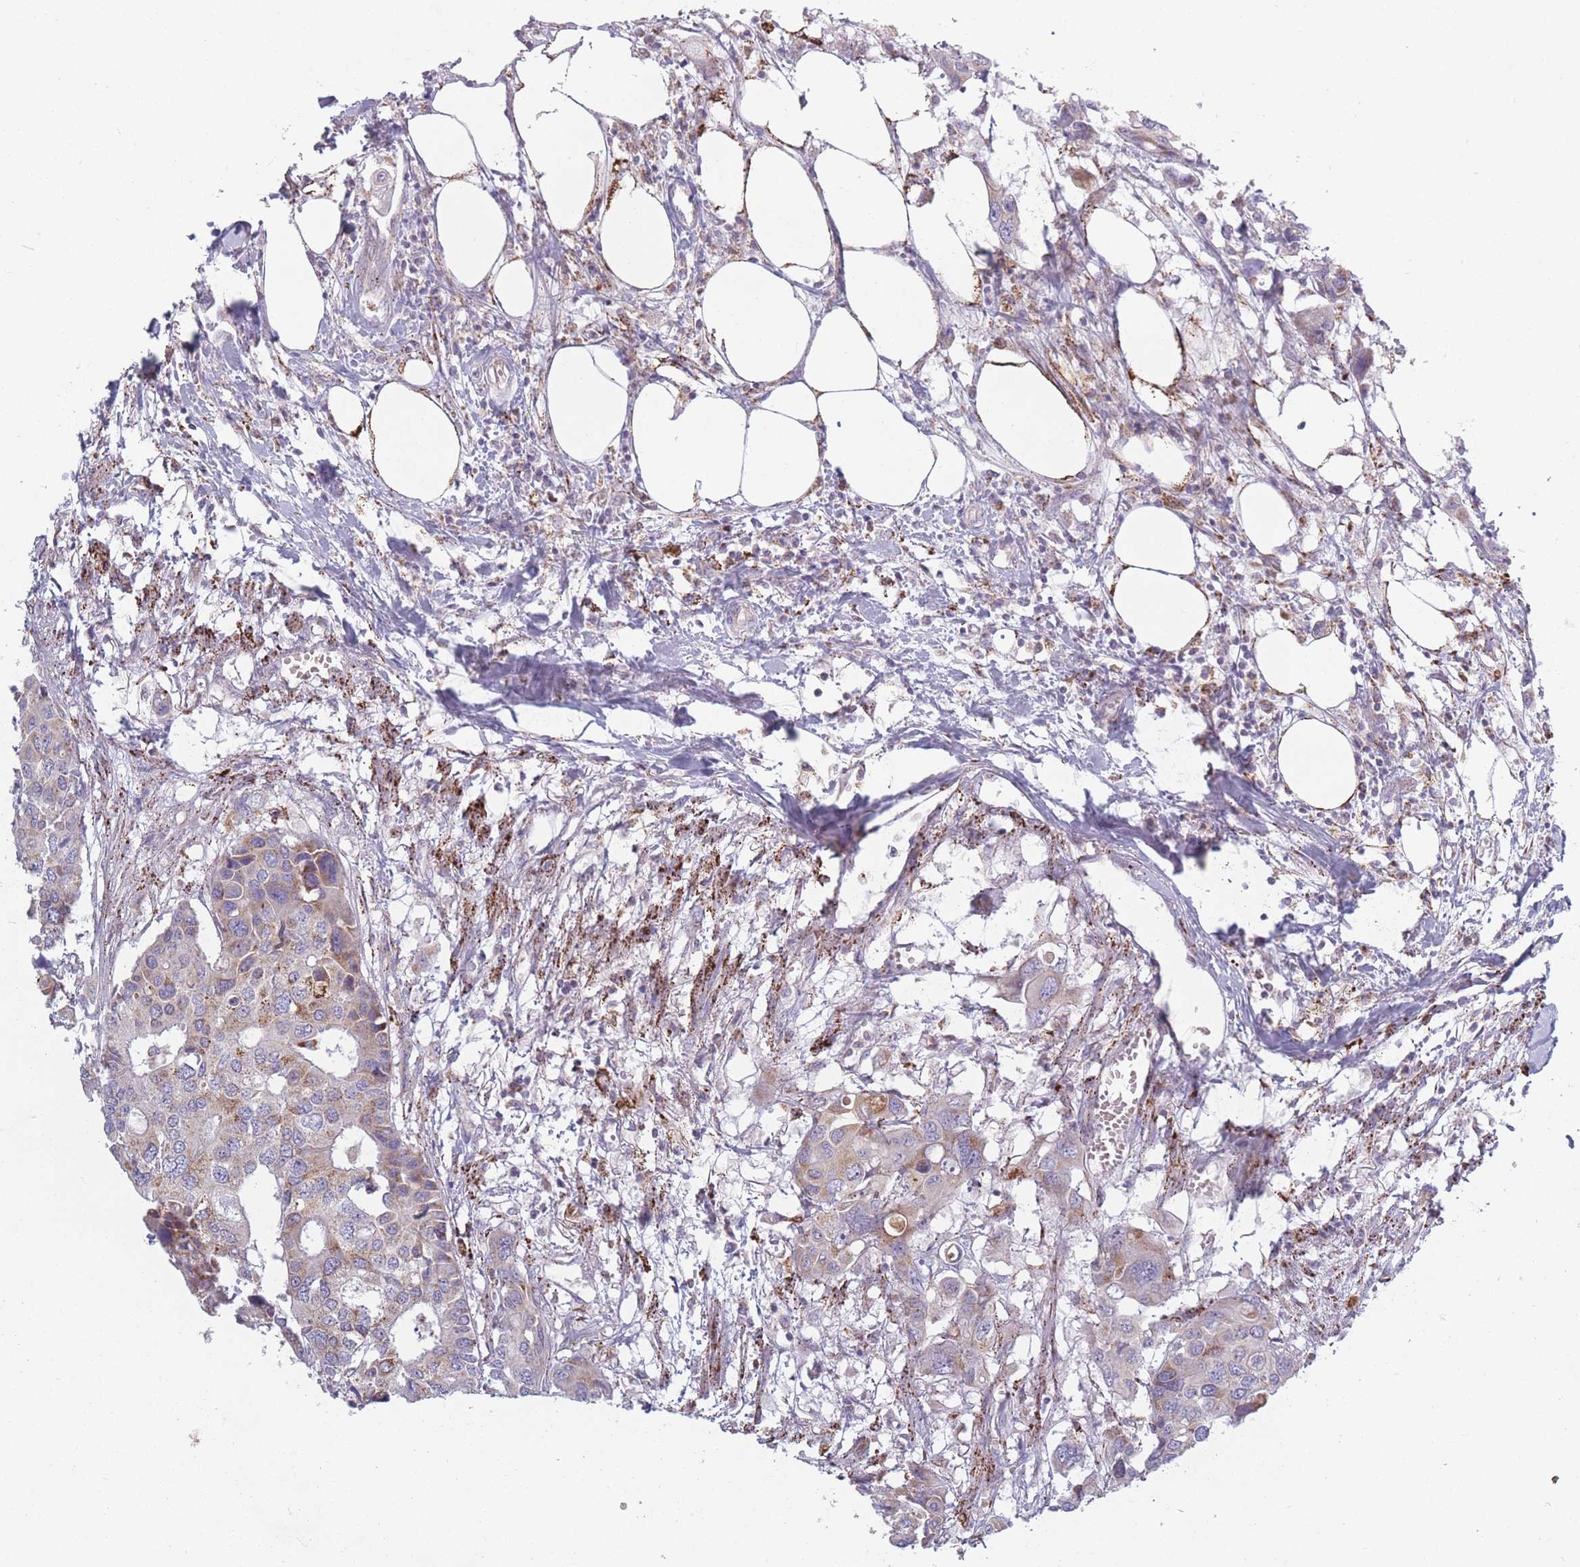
{"staining": {"intensity": "weak", "quantity": "25%-75%", "location": "cytoplasmic/membranous"}, "tissue": "colorectal cancer", "cell_type": "Tumor cells", "image_type": "cancer", "snomed": [{"axis": "morphology", "description": "Adenocarcinoma, NOS"}, {"axis": "topography", "description": "Colon"}], "caption": "Colorectal adenocarcinoma stained with IHC displays weak cytoplasmic/membranous expression in approximately 25%-75% of tumor cells.", "gene": "PEX11B", "patient": {"sex": "male", "age": 77}}